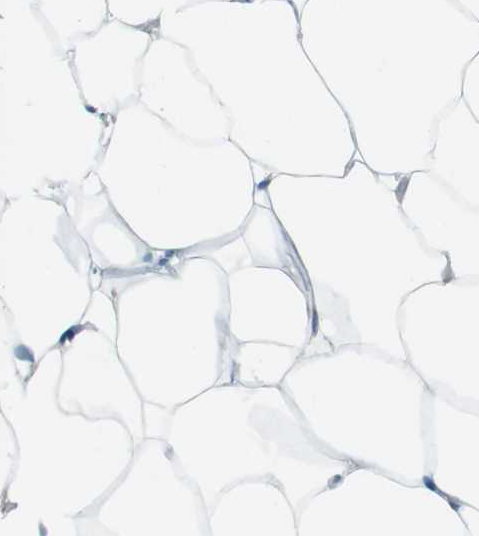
{"staining": {"intensity": "negative", "quantity": "none", "location": "none"}, "tissue": "adipose tissue", "cell_type": "Adipocytes", "image_type": "normal", "snomed": [{"axis": "morphology", "description": "Normal tissue, NOS"}, {"axis": "topography", "description": "Breast"}, {"axis": "topography", "description": "Adipose tissue"}], "caption": "High power microscopy micrograph of an IHC histopathology image of benign adipose tissue, revealing no significant expression in adipocytes.", "gene": "PALD1", "patient": {"sex": "female", "age": 25}}